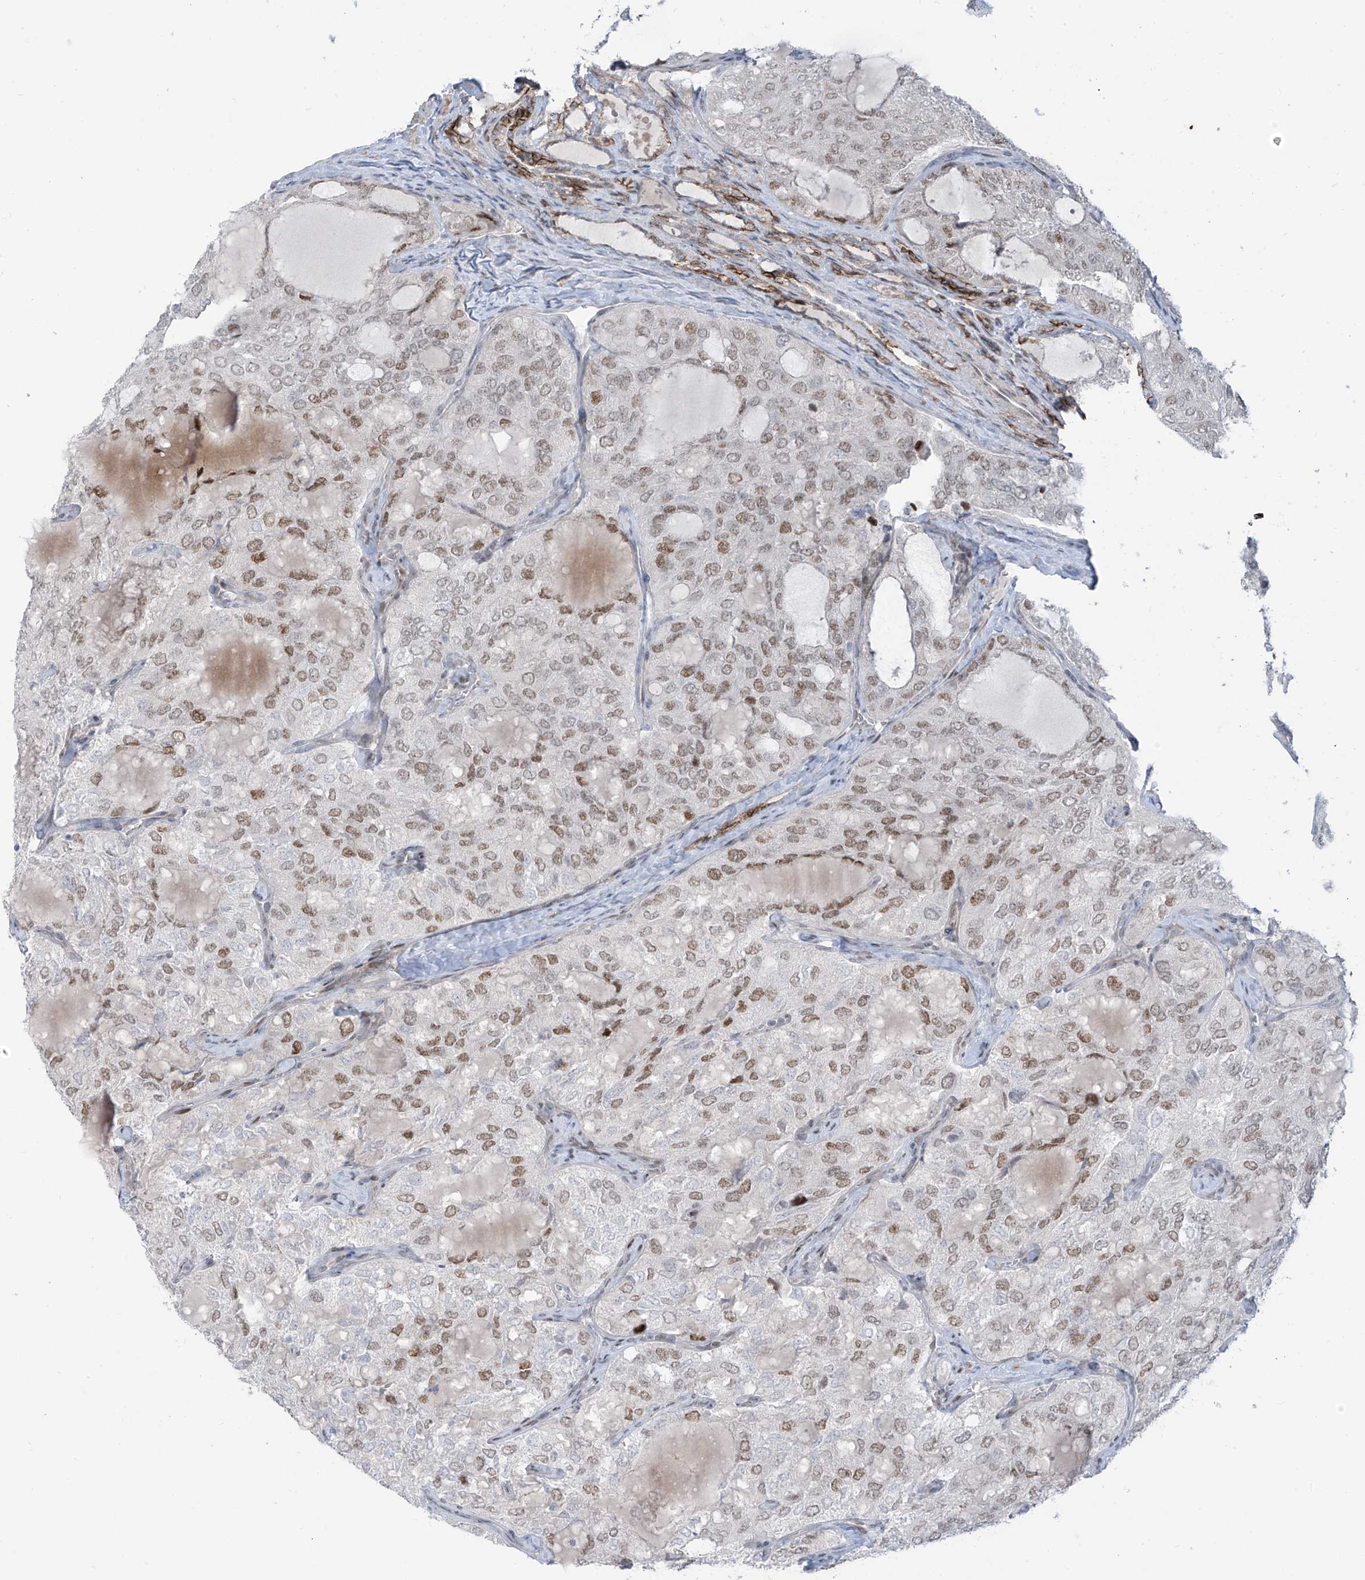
{"staining": {"intensity": "moderate", "quantity": "25%-75%", "location": "nuclear"}, "tissue": "thyroid cancer", "cell_type": "Tumor cells", "image_type": "cancer", "snomed": [{"axis": "morphology", "description": "Follicular adenoma carcinoma, NOS"}, {"axis": "topography", "description": "Thyroid gland"}], "caption": "Immunohistochemical staining of human follicular adenoma carcinoma (thyroid) displays medium levels of moderate nuclear protein positivity in approximately 25%-75% of tumor cells. Immunohistochemistry (ihc) stains the protein in brown and the nuclei are stained blue.", "gene": "LIN9", "patient": {"sex": "male", "age": 75}}